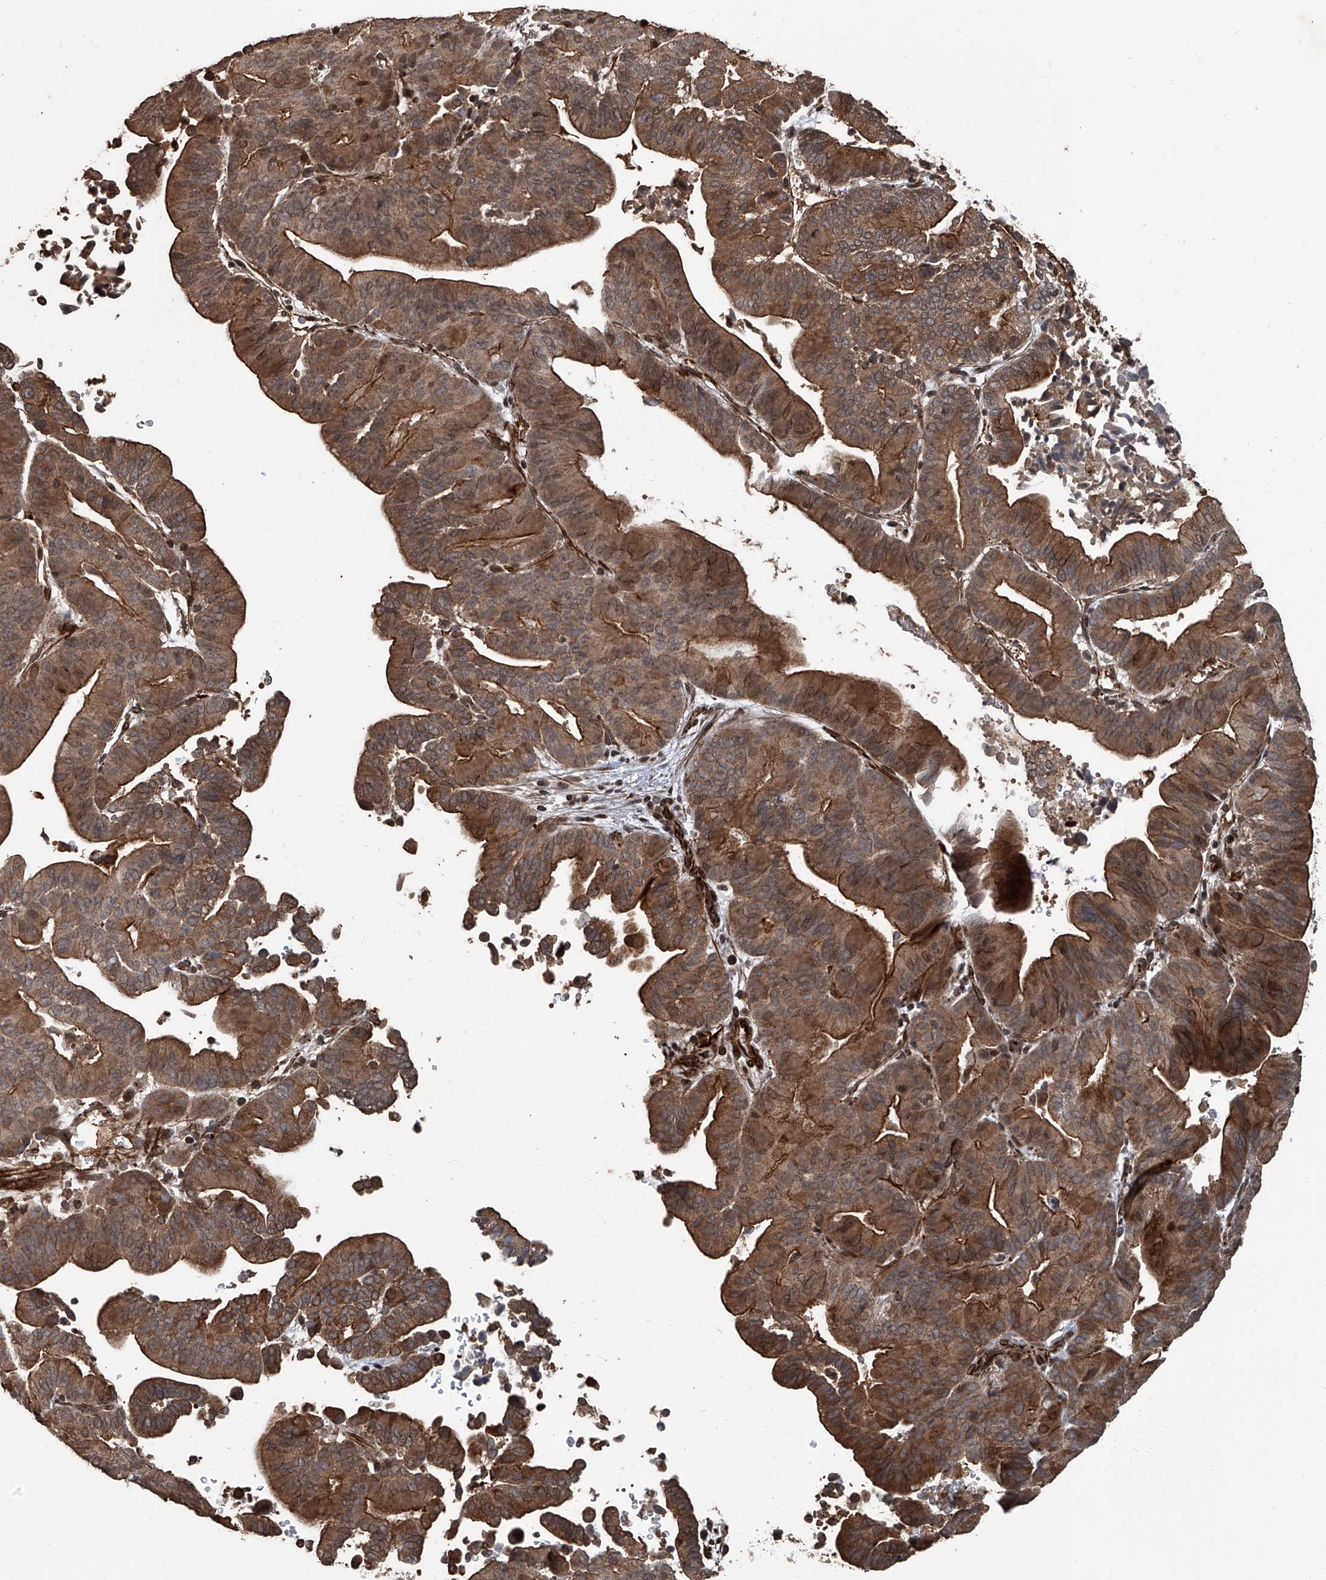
{"staining": {"intensity": "moderate", "quantity": ">75%", "location": "cytoplasmic/membranous"}, "tissue": "liver cancer", "cell_type": "Tumor cells", "image_type": "cancer", "snomed": [{"axis": "morphology", "description": "Cholangiocarcinoma"}, {"axis": "topography", "description": "Liver"}], "caption": "Liver cholangiocarcinoma stained with immunohistochemistry exhibits moderate cytoplasmic/membranous positivity in approximately >75% of tumor cells. The staining was performed using DAB (3,3'-diaminobenzidine), with brown indicating positive protein expression. Nuclei are stained blue with hematoxylin.", "gene": "GPR132", "patient": {"sex": "female", "age": 75}}